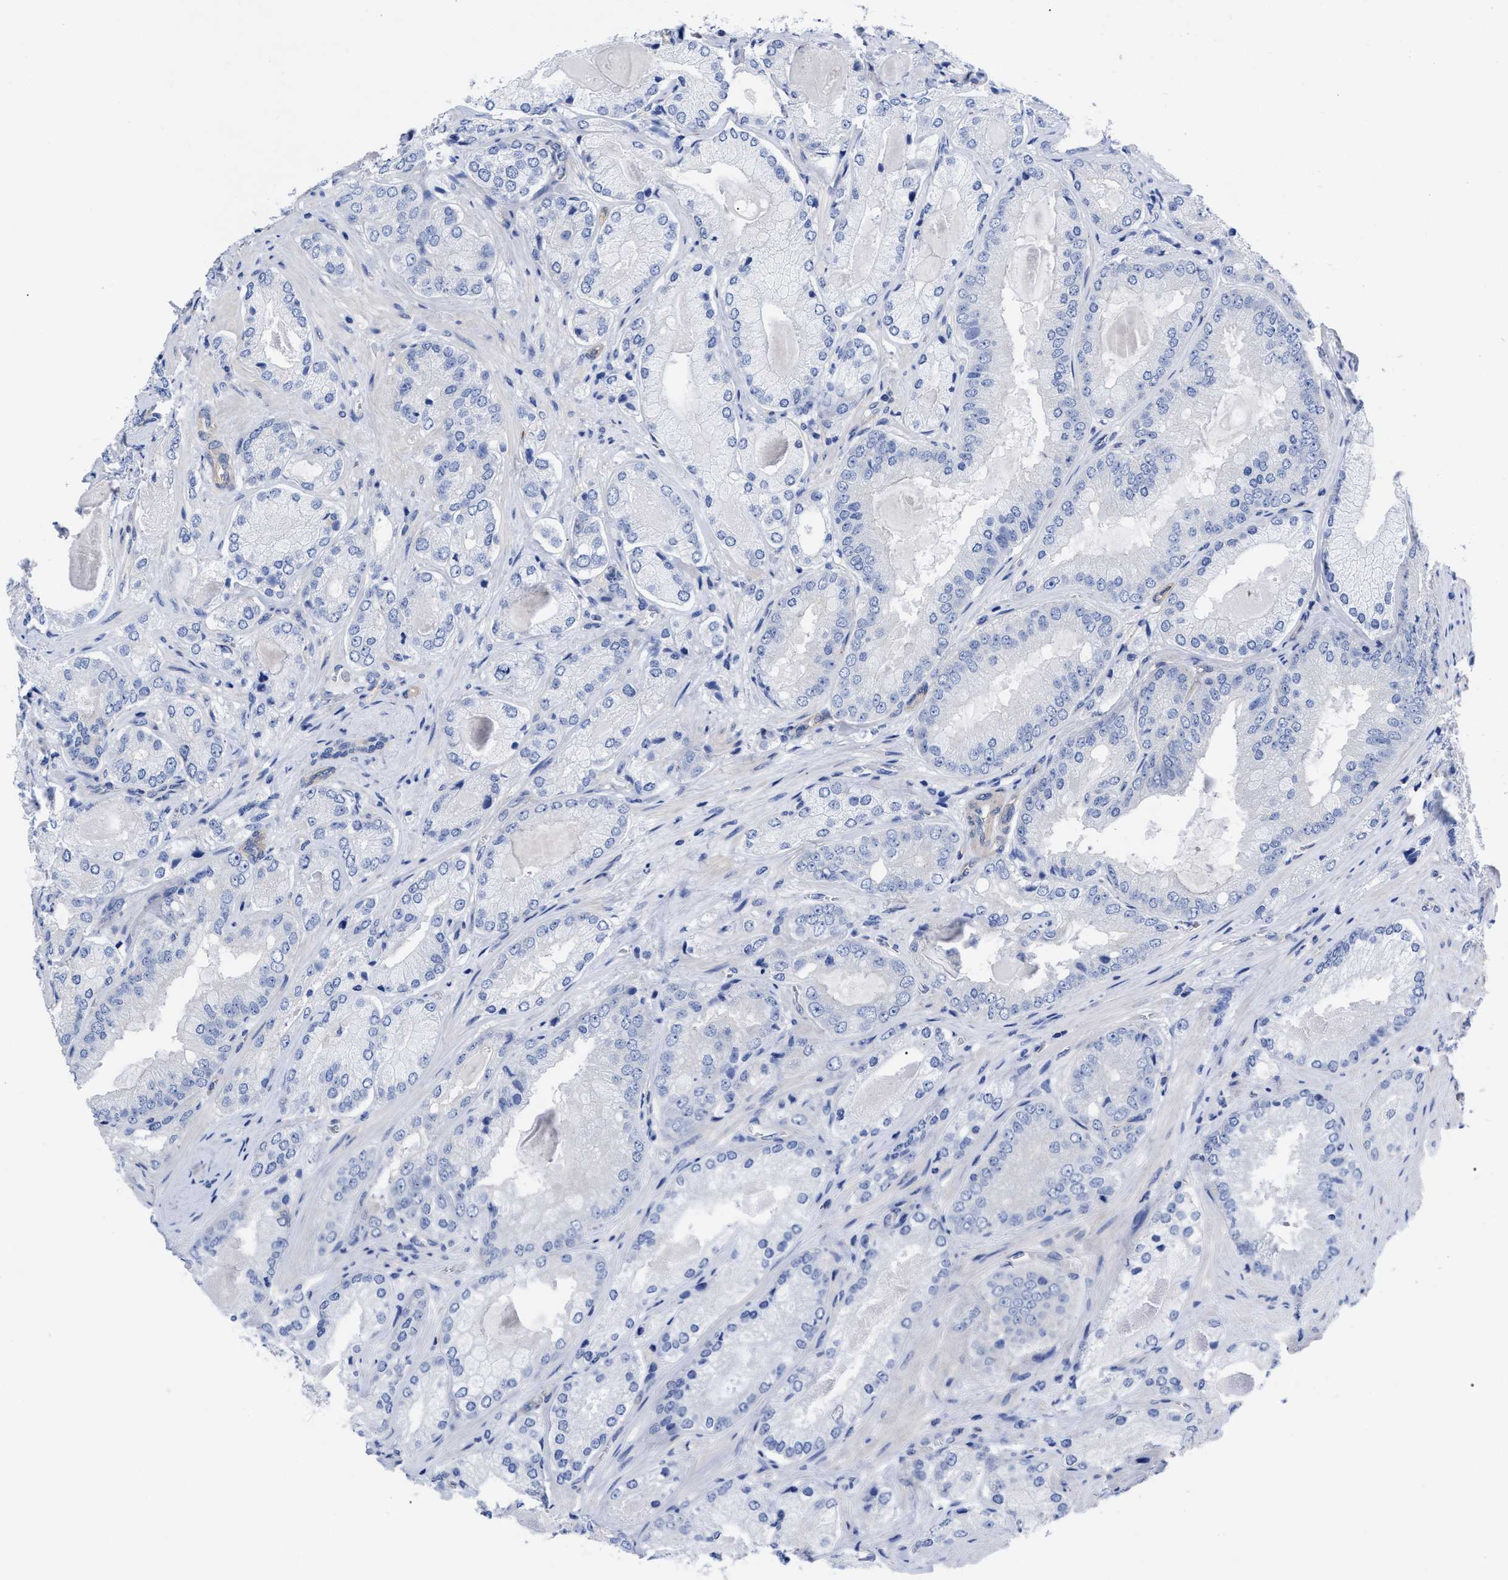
{"staining": {"intensity": "negative", "quantity": "none", "location": "none"}, "tissue": "prostate cancer", "cell_type": "Tumor cells", "image_type": "cancer", "snomed": [{"axis": "morphology", "description": "Adenocarcinoma, Low grade"}, {"axis": "topography", "description": "Prostate"}], "caption": "There is no significant expression in tumor cells of prostate low-grade adenocarcinoma.", "gene": "IRAG2", "patient": {"sex": "male", "age": 65}}